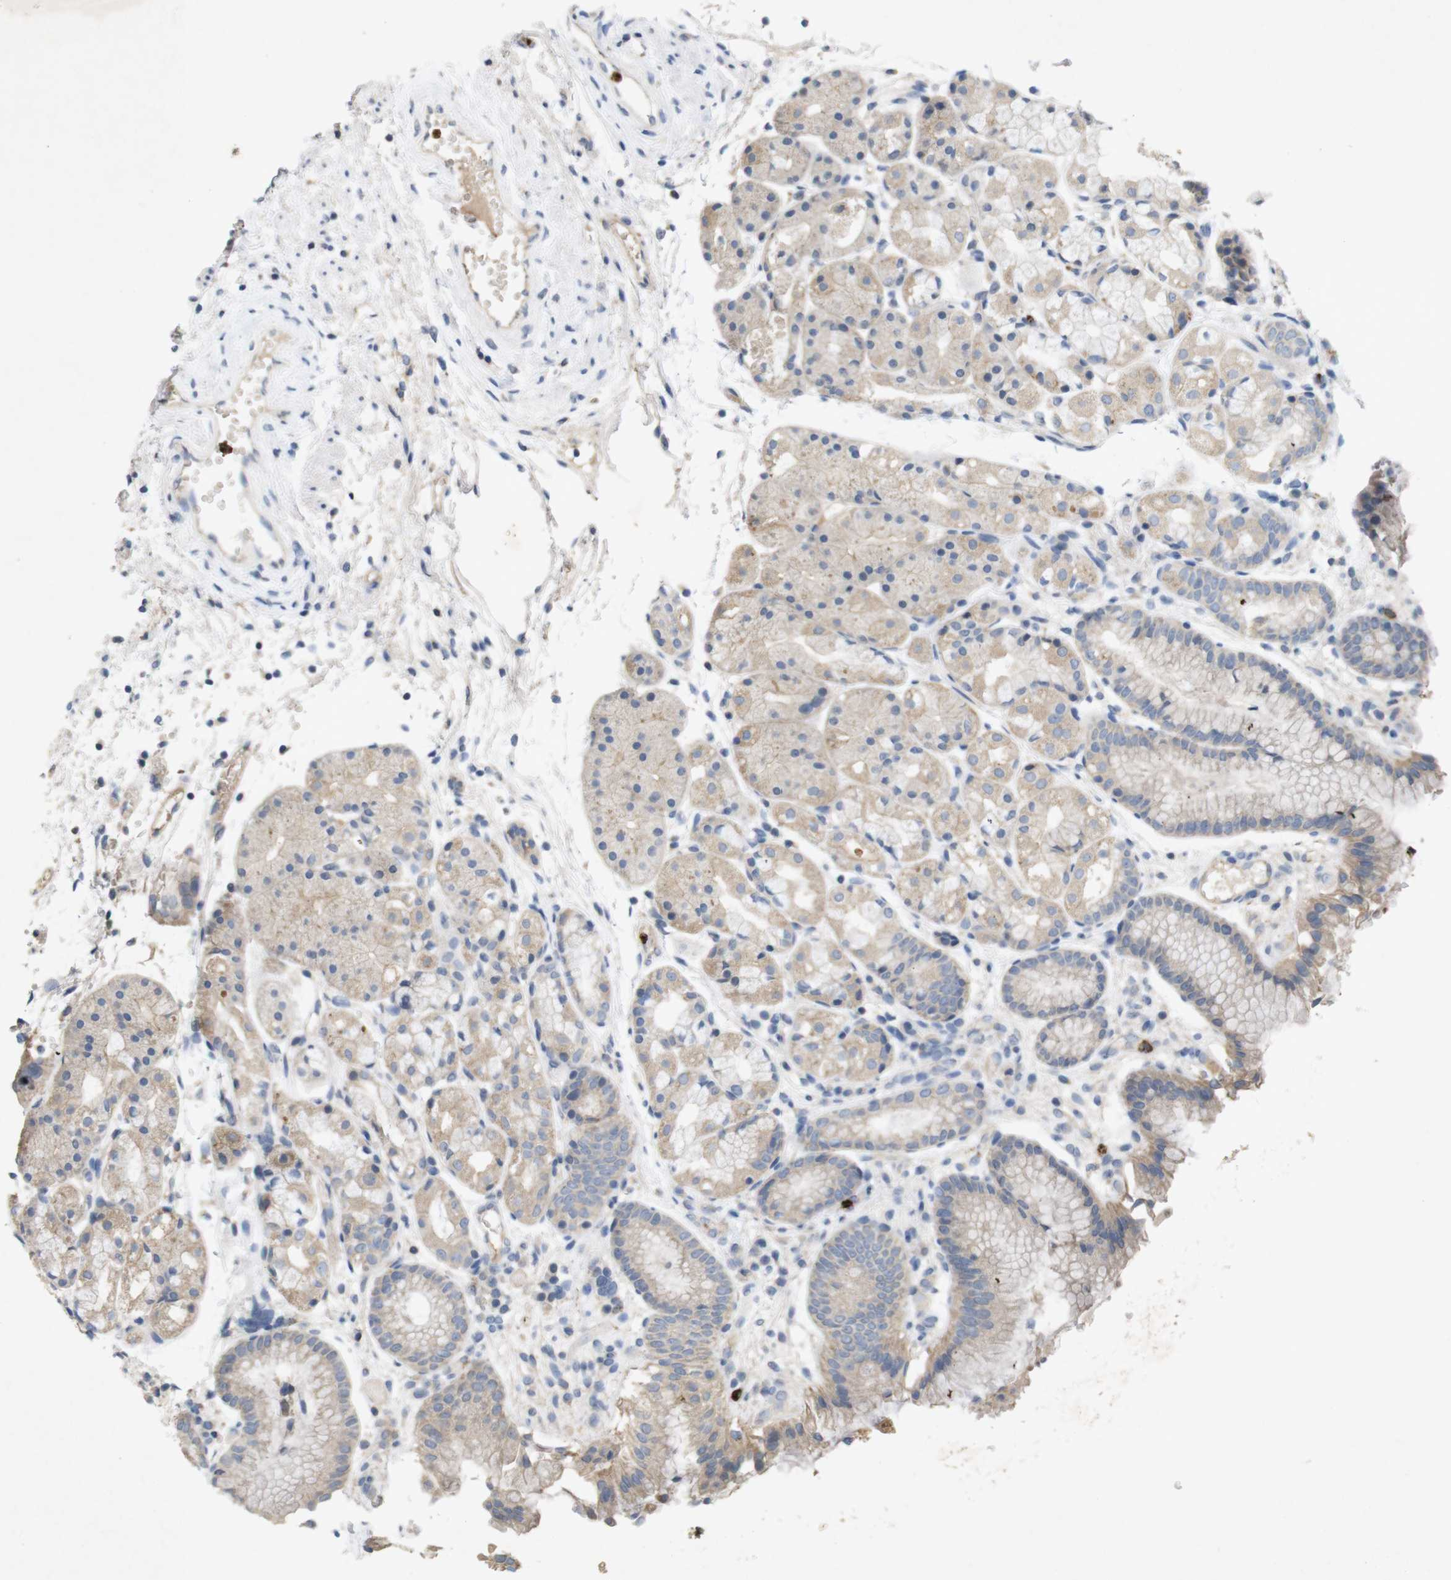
{"staining": {"intensity": "weak", "quantity": ">75%", "location": "cytoplasmic/membranous"}, "tissue": "stomach", "cell_type": "Glandular cells", "image_type": "normal", "snomed": [{"axis": "morphology", "description": "Normal tissue, NOS"}, {"axis": "topography", "description": "Stomach, upper"}], "caption": "Protein staining displays weak cytoplasmic/membranous staining in about >75% of glandular cells in normal stomach. (DAB (3,3'-diaminobenzidine) = brown stain, brightfield microscopy at high magnification).", "gene": "TSPAN14", "patient": {"sex": "male", "age": 72}}